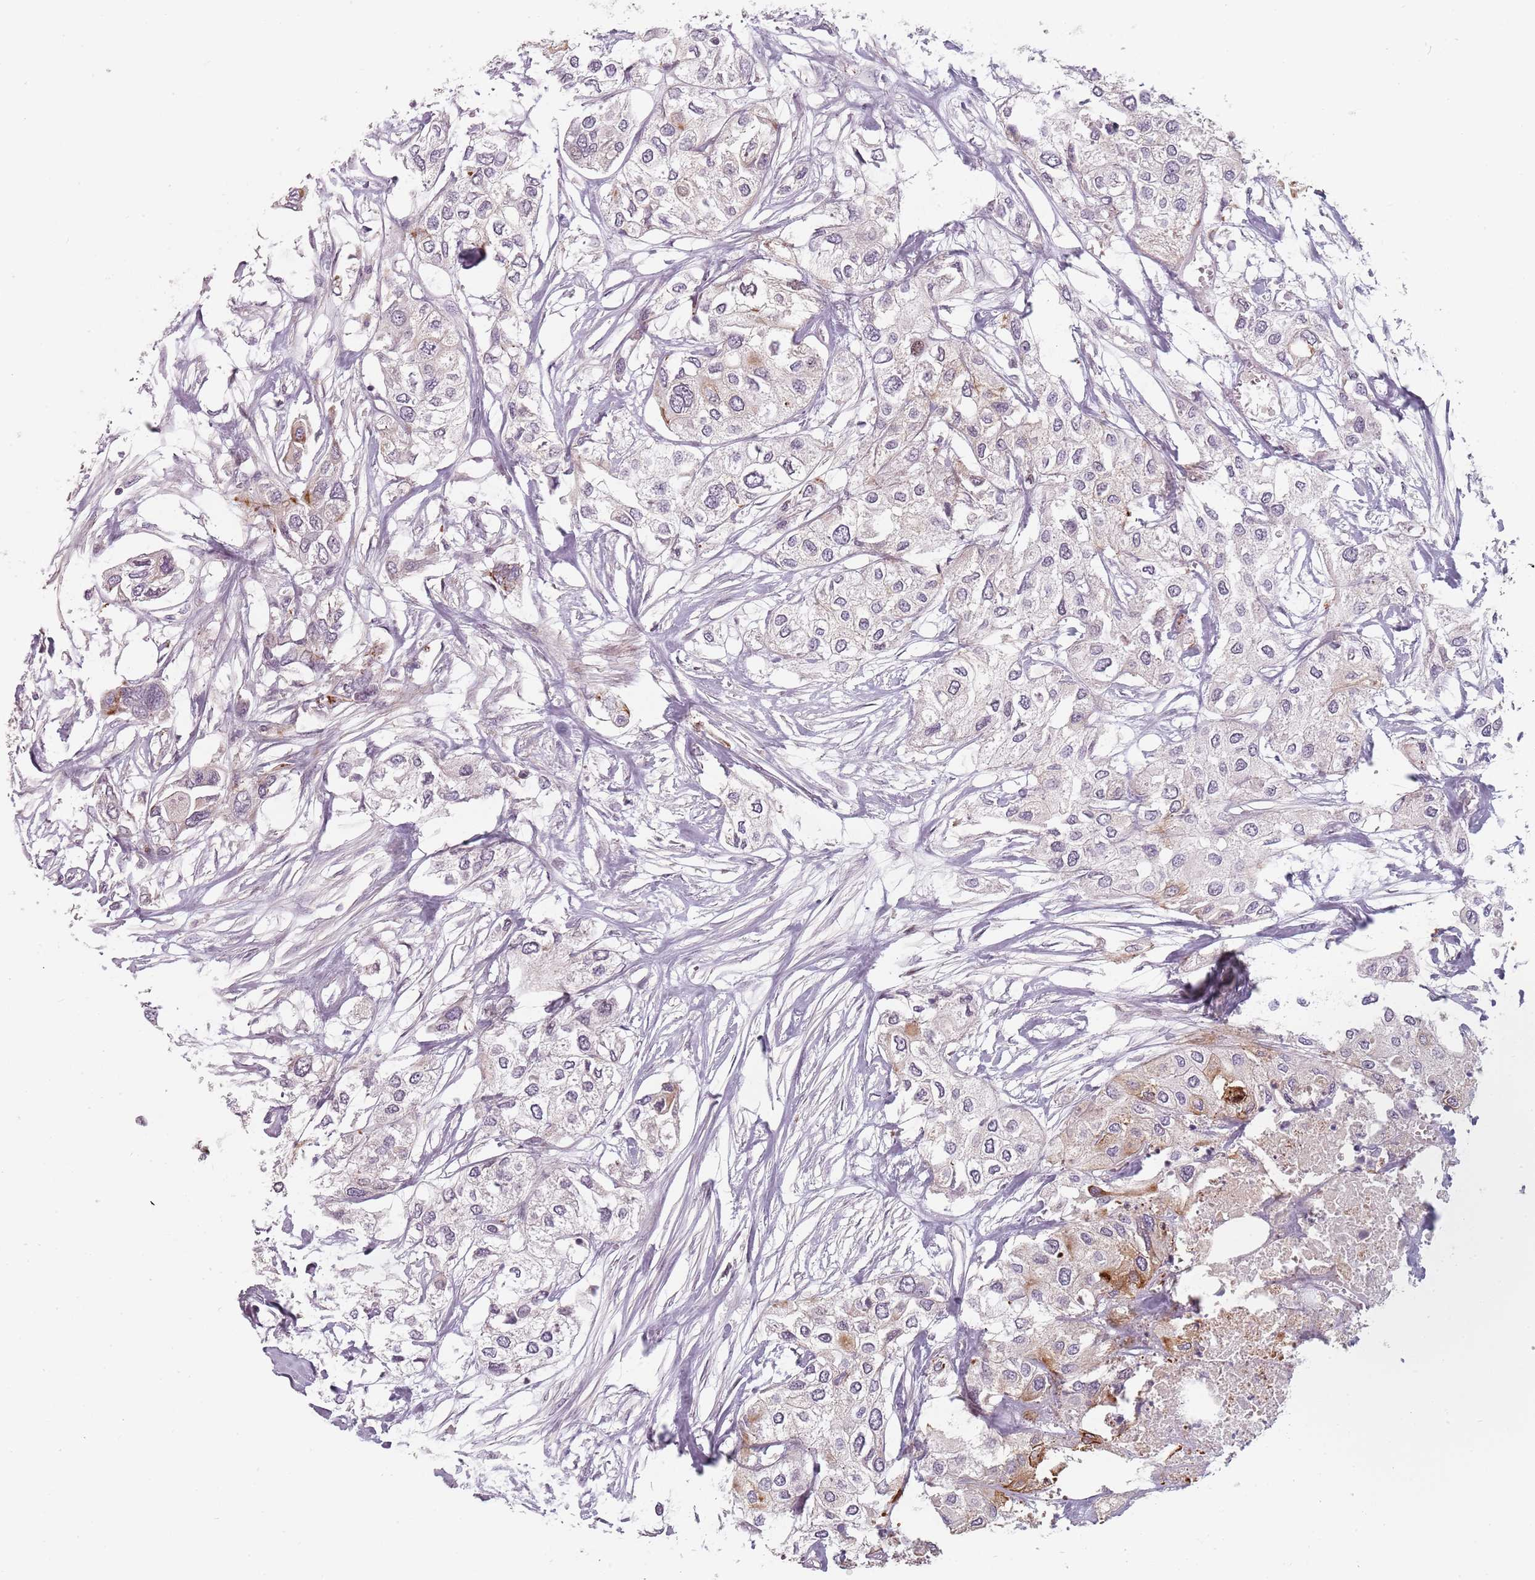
{"staining": {"intensity": "moderate", "quantity": "<25%", "location": "cytoplasmic/membranous"}, "tissue": "urothelial cancer", "cell_type": "Tumor cells", "image_type": "cancer", "snomed": [{"axis": "morphology", "description": "Urothelial carcinoma, High grade"}, {"axis": "topography", "description": "Urinary bladder"}], "caption": "The photomicrograph exhibits staining of urothelial cancer, revealing moderate cytoplasmic/membranous protein positivity (brown color) within tumor cells.", "gene": "RPS6KA2", "patient": {"sex": "male", "age": 64}}